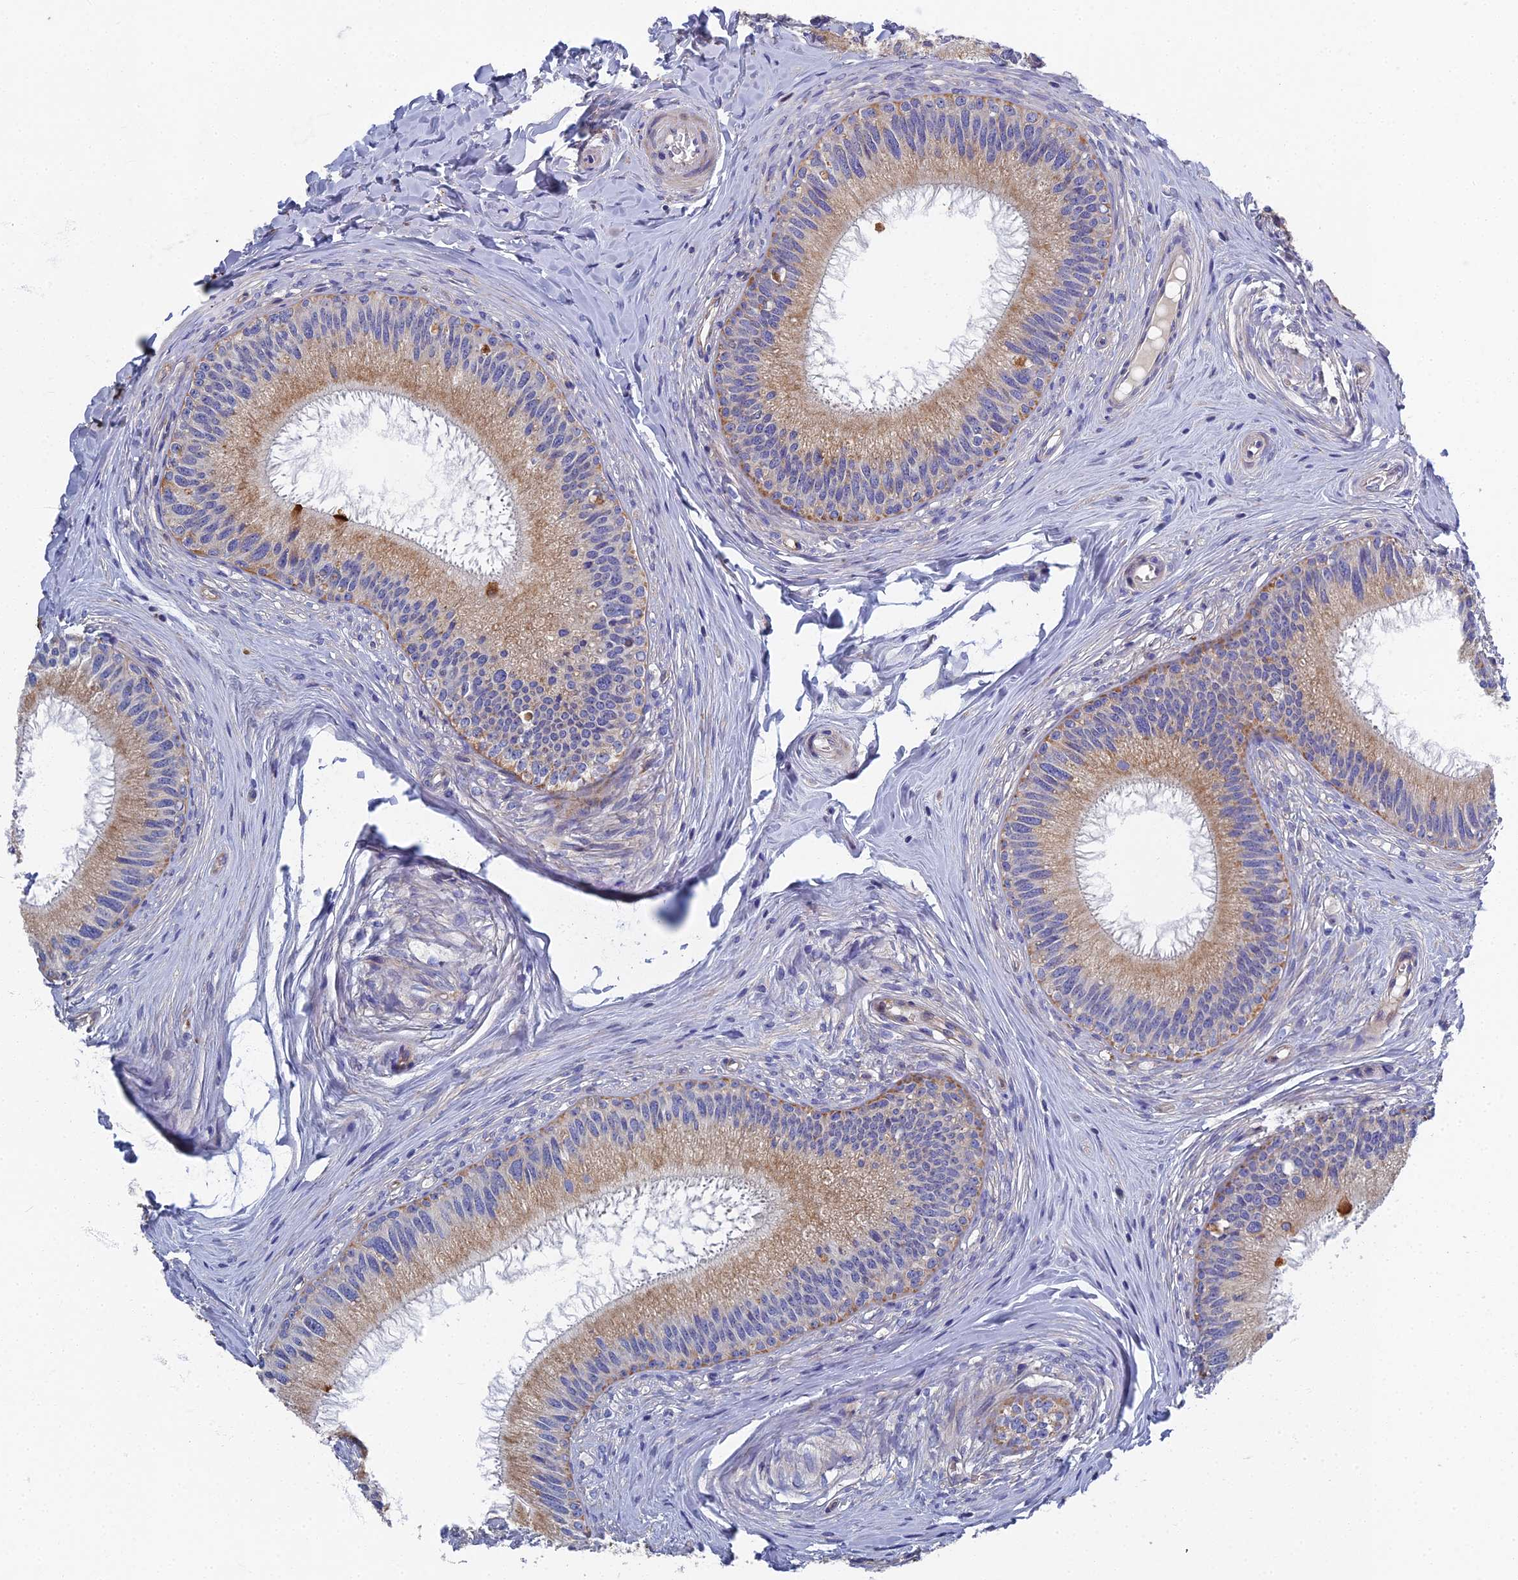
{"staining": {"intensity": "weak", "quantity": ">75%", "location": "cytoplasmic/membranous"}, "tissue": "epididymis", "cell_type": "Glandular cells", "image_type": "normal", "snomed": [{"axis": "morphology", "description": "Normal tissue, NOS"}, {"axis": "topography", "description": "Epididymis"}], "caption": "This is a histology image of IHC staining of unremarkable epididymis, which shows weak staining in the cytoplasmic/membranous of glandular cells.", "gene": "RNASEK", "patient": {"sex": "male", "age": 27}}